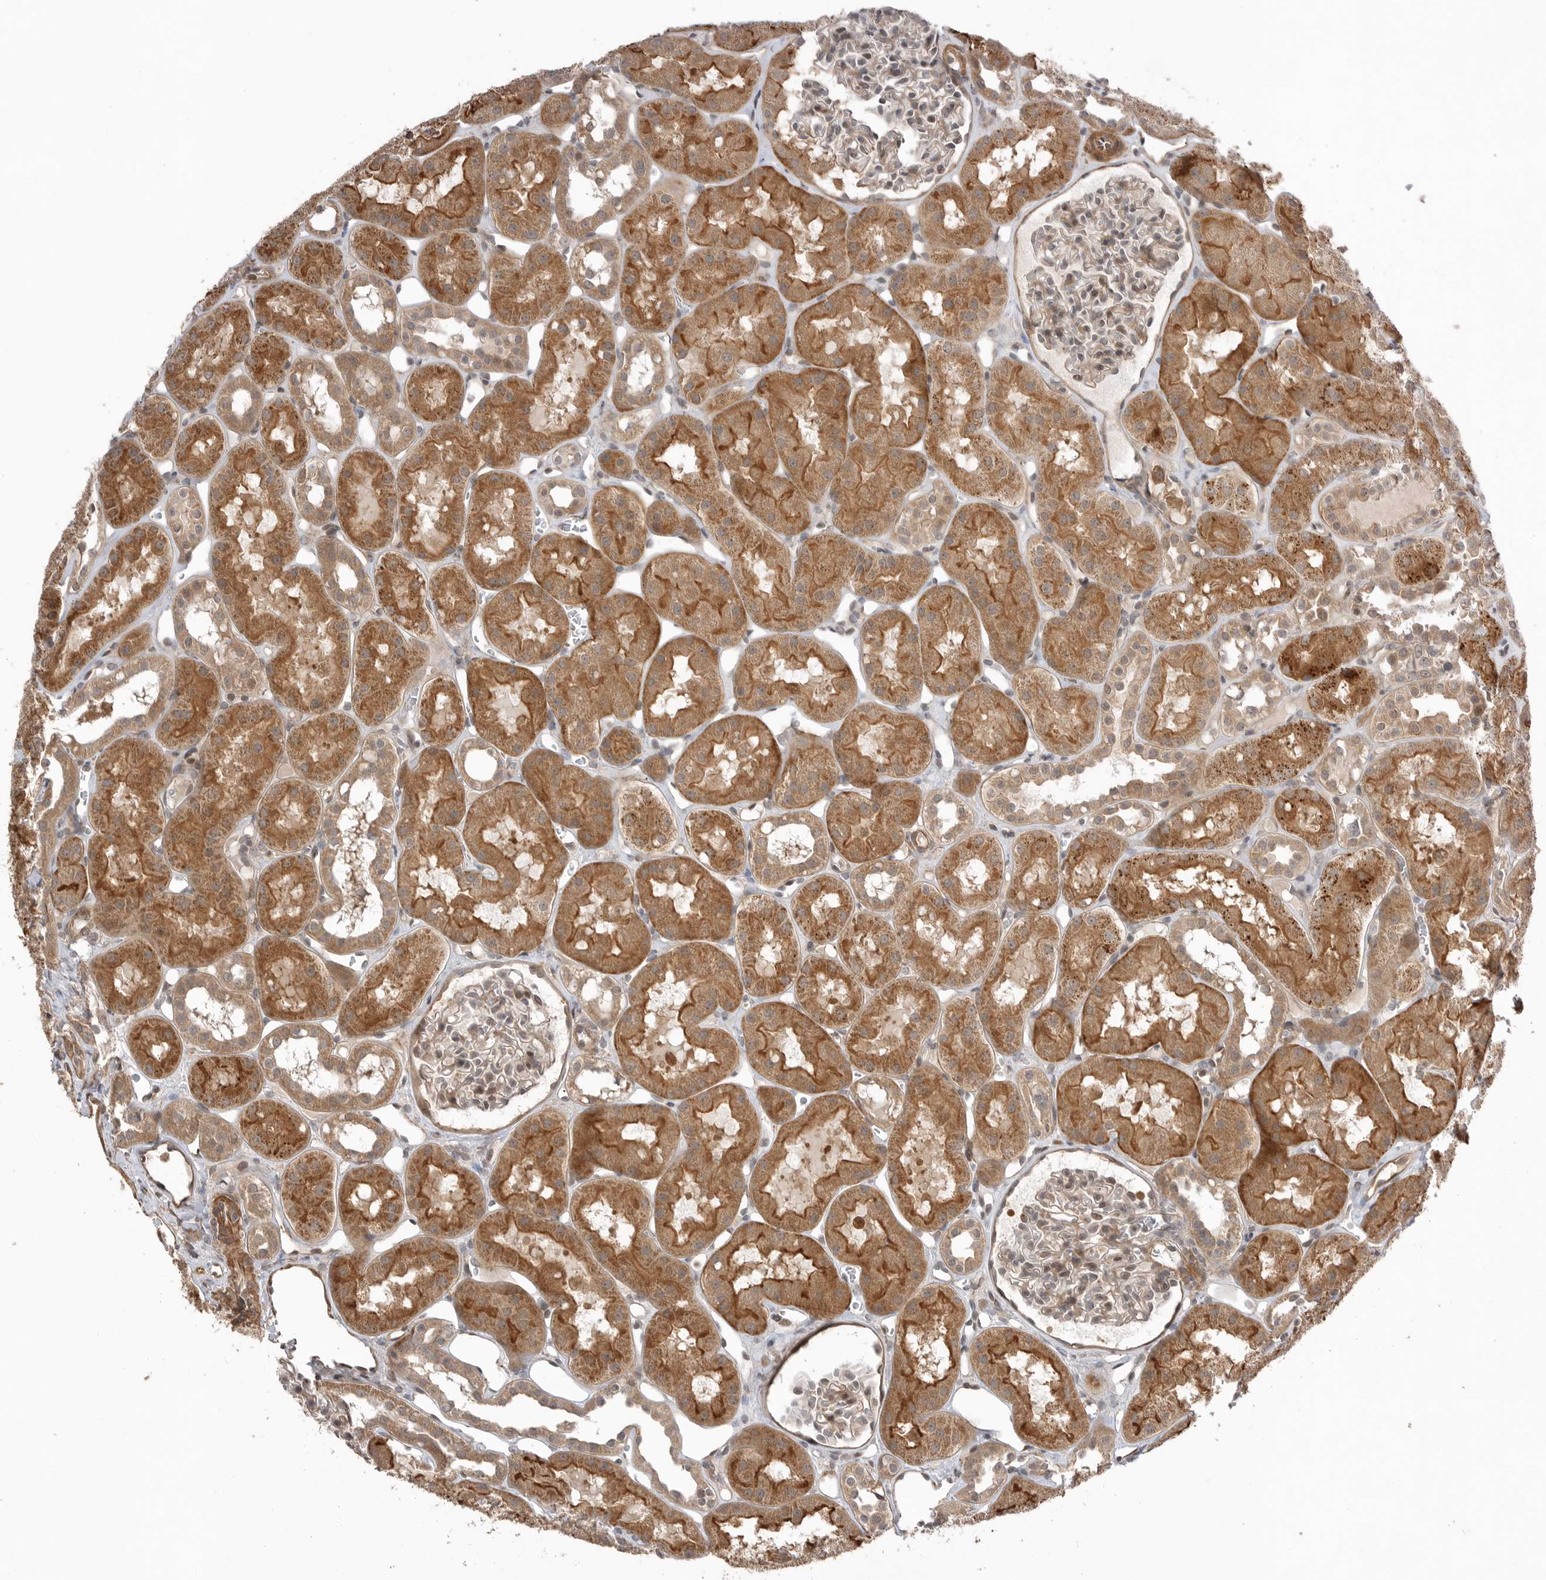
{"staining": {"intensity": "weak", "quantity": "25%-75%", "location": "cytoplasmic/membranous"}, "tissue": "kidney", "cell_type": "Cells in glomeruli", "image_type": "normal", "snomed": [{"axis": "morphology", "description": "Normal tissue, NOS"}, {"axis": "topography", "description": "Kidney"}], "caption": "Kidney stained for a protein (brown) displays weak cytoplasmic/membranous positive positivity in about 25%-75% of cells in glomeruli.", "gene": "PEAK1", "patient": {"sex": "male", "age": 16}}